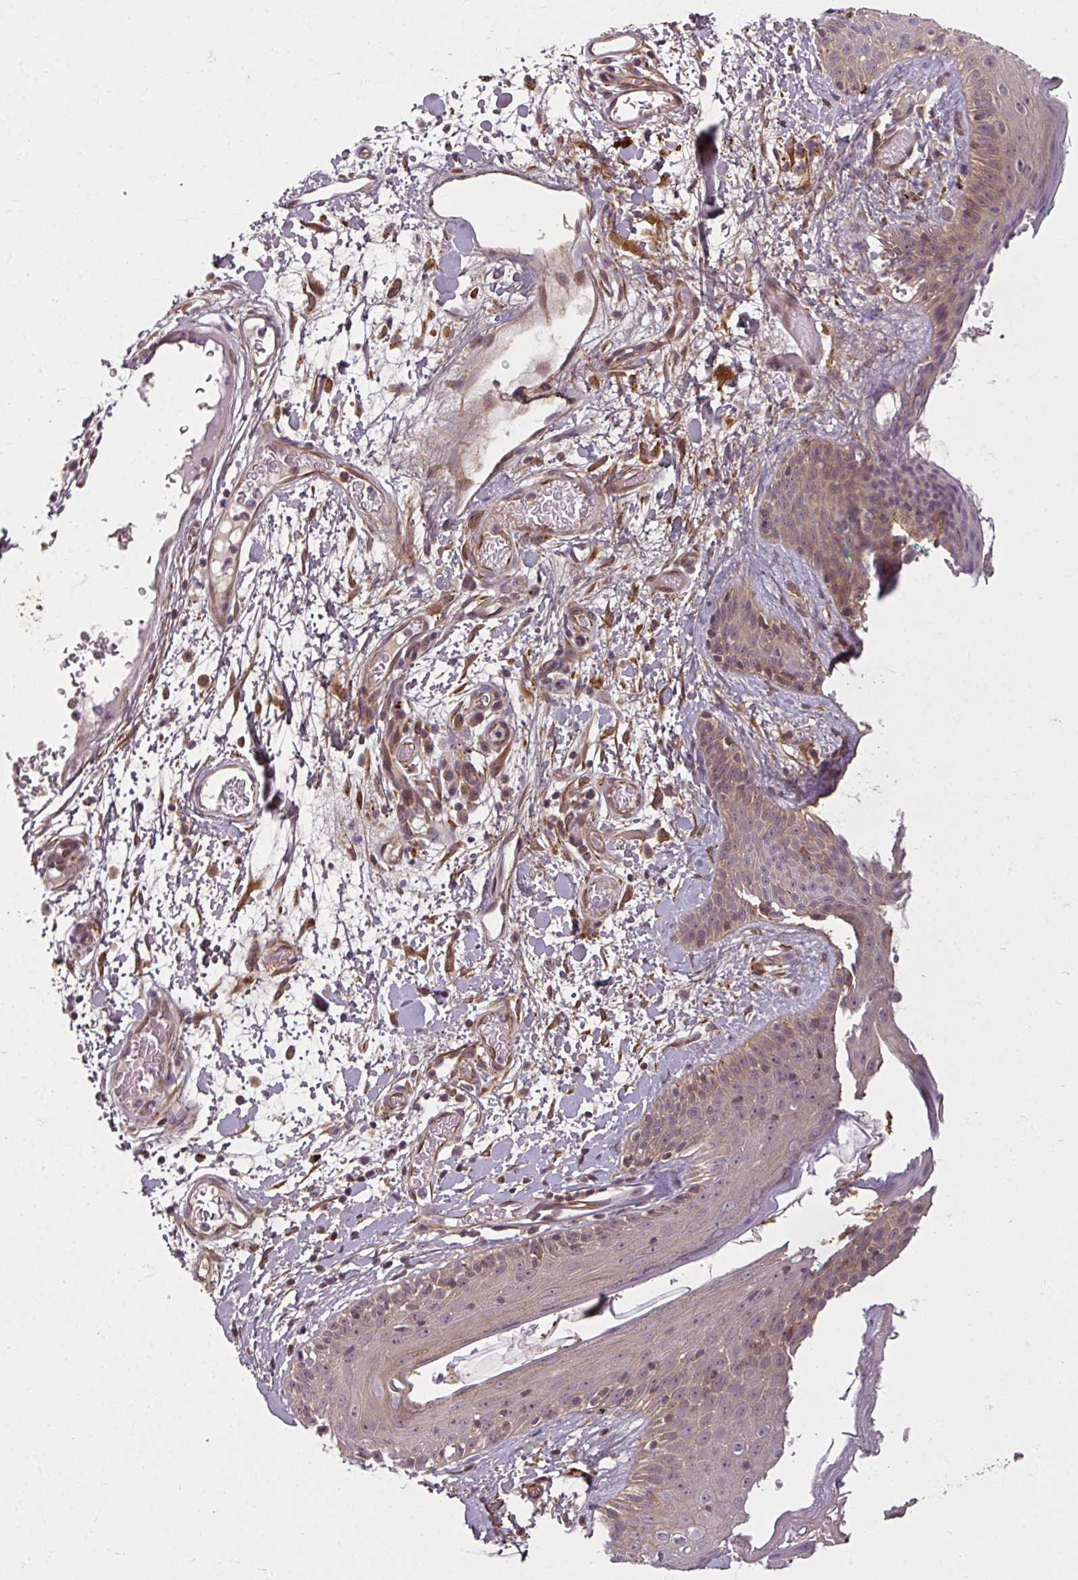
{"staining": {"intensity": "moderate", "quantity": ">75%", "location": "cytoplasmic/membranous"}, "tissue": "skin", "cell_type": "Fibroblasts", "image_type": "normal", "snomed": [{"axis": "morphology", "description": "Normal tissue, NOS"}, {"axis": "topography", "description": "Skin"}], "caption": "Immunohistochemistry (DAB (3,3'-diaminobenzidine)) staining of unremarkable human skin displays moderate cytoplasmic/membranous protein expression in approximately >75% of fibroblasts.", "gene": "DIMT1", "patient": {"sex": "male", "age": 79}}